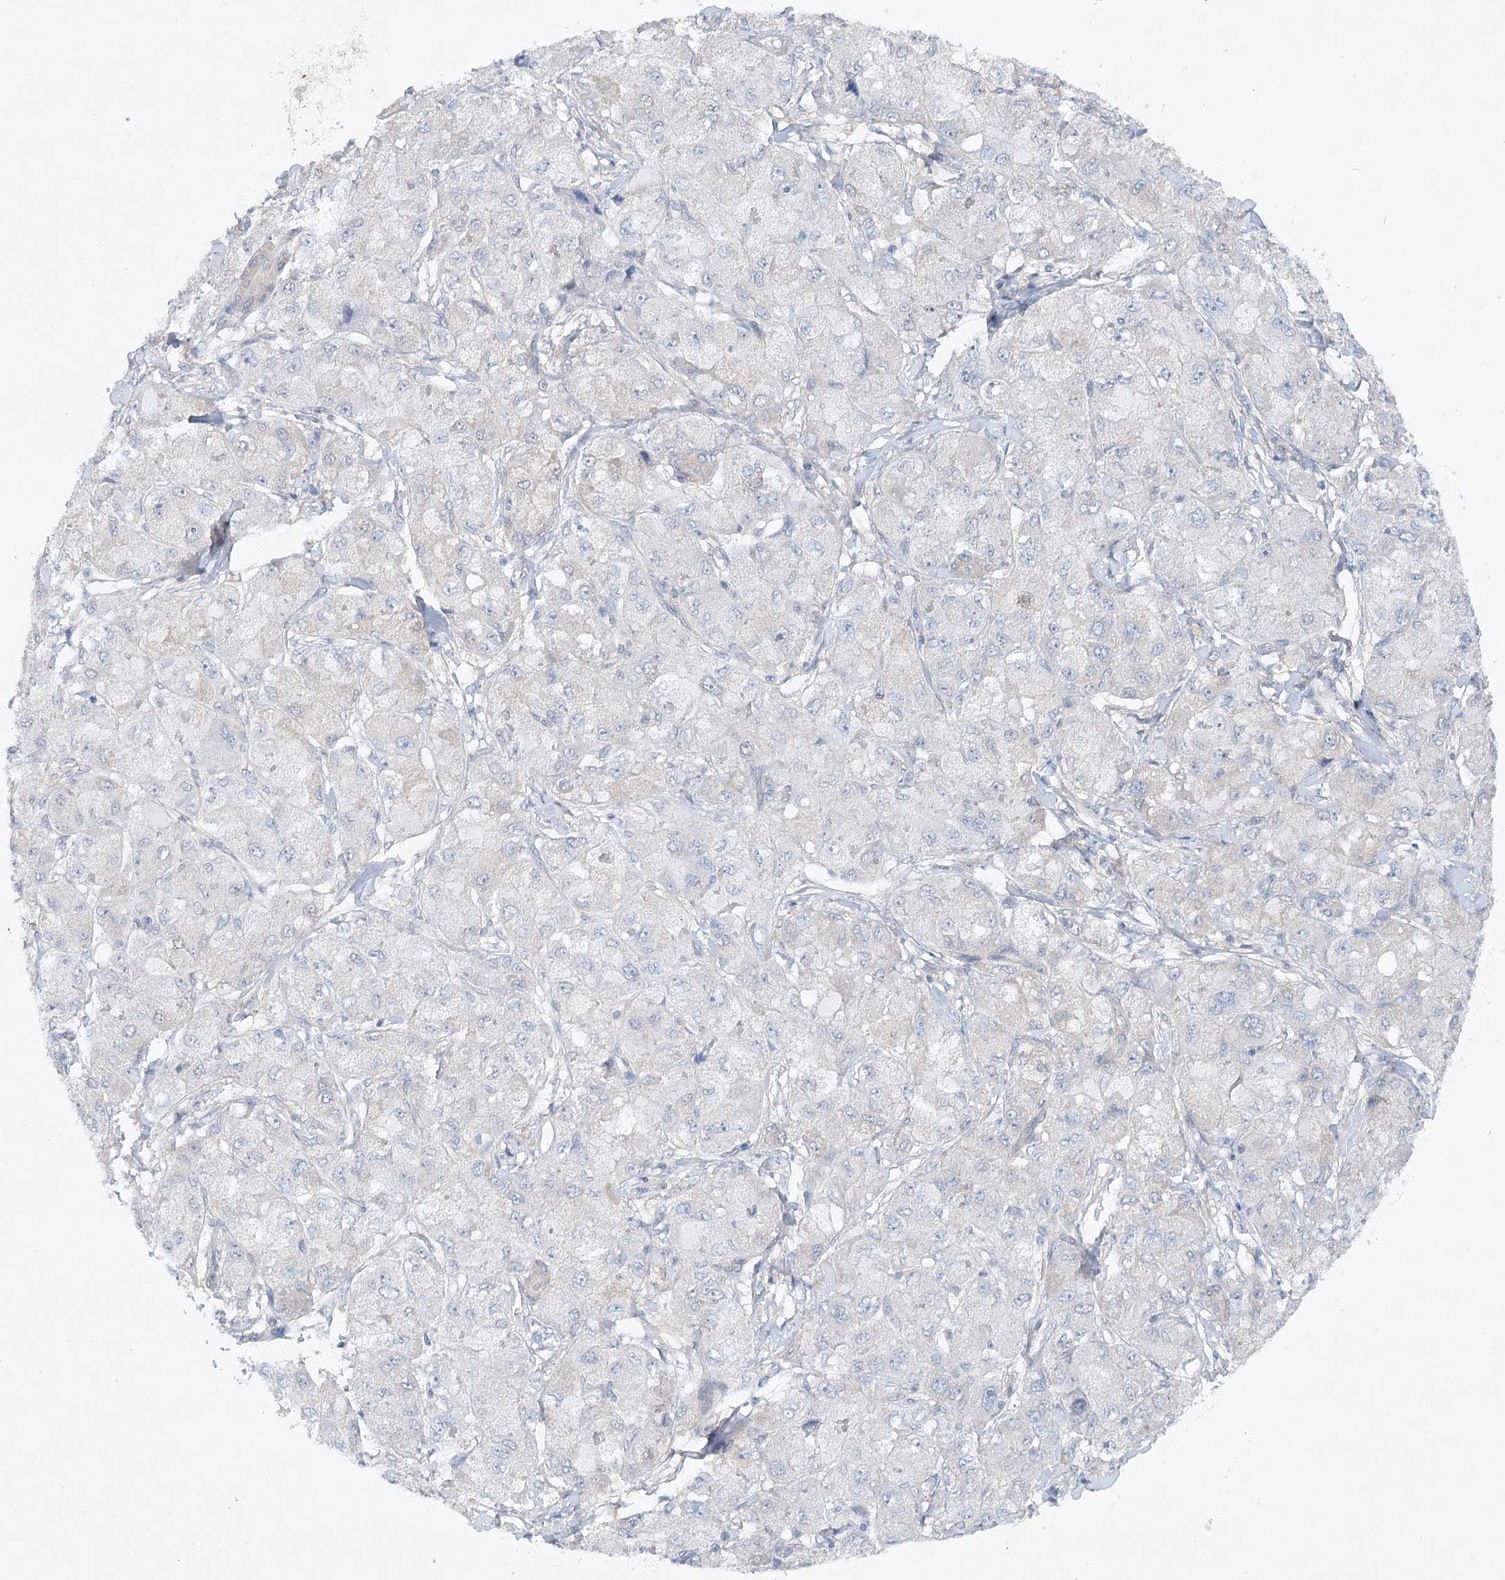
{"staining": {"intensity": "negative", "quantity": "none", "location": "none"}, "tissue": "liver cancer", "cell_type": "Tumor cells", "image_type": "cancer", "snomed": [{"axis": "morphology", "description": "Carcinoma, Hepatocellular, NOS"}, {"axis": "topography", "description": "Liver"}], "caption": "Protein analysis of hepatocellular carcinoma (liver) demonstrates no significant staining in tumor cells. (DAB (3,3'-diaminobenzidine) immunohistochemistry visualized using brightfield microscopy, high magnification).", "gene": "AAMDC", "patient": {"sex": "male", "age": 80}}